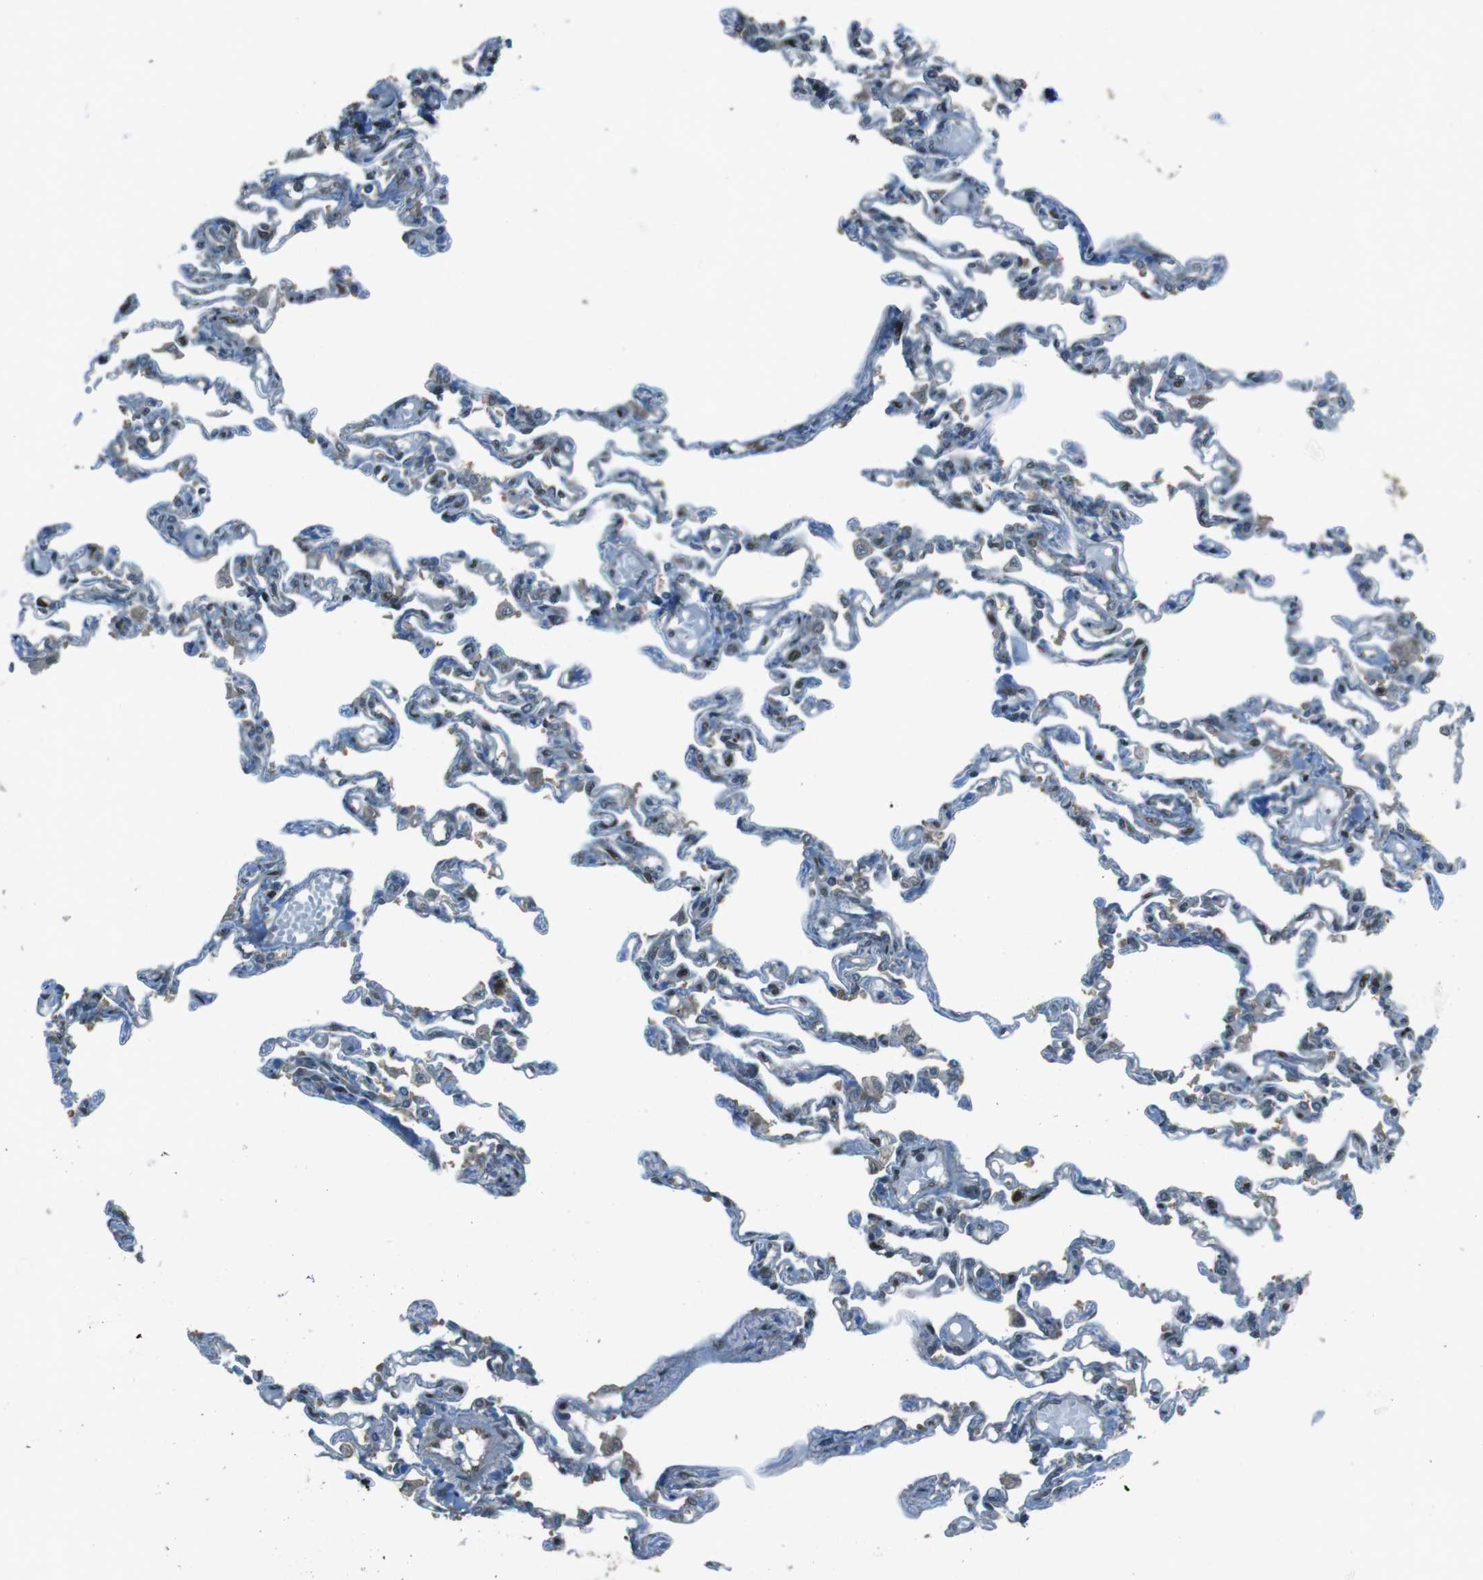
{"staining": {"intensity": "weak", "quantity": "25%-75%", "location": "cytoplasmic/membranous"}, "tissue": "lung", "cell_type": "Alveolar cells", "image_type": "normal", "snomed": [{"axis": "morphology", "description": "Normal tissue, NOS"}, {"axis": "topography", "description": "Lung"}], "caption": "Immunohistochemical staining of normal lung demonstrates weak cytoplasmic/membranous protein expression in approximately 25%-75% of alveolar cells. The staining was performed using DAB (3,3'-diaminobenzidine), with brown indicating positive protein expression. Nuclei are stained blue with hematoxylin.", "gene": "ZNF330", "patient": {"sex": "male", "age": 21}}